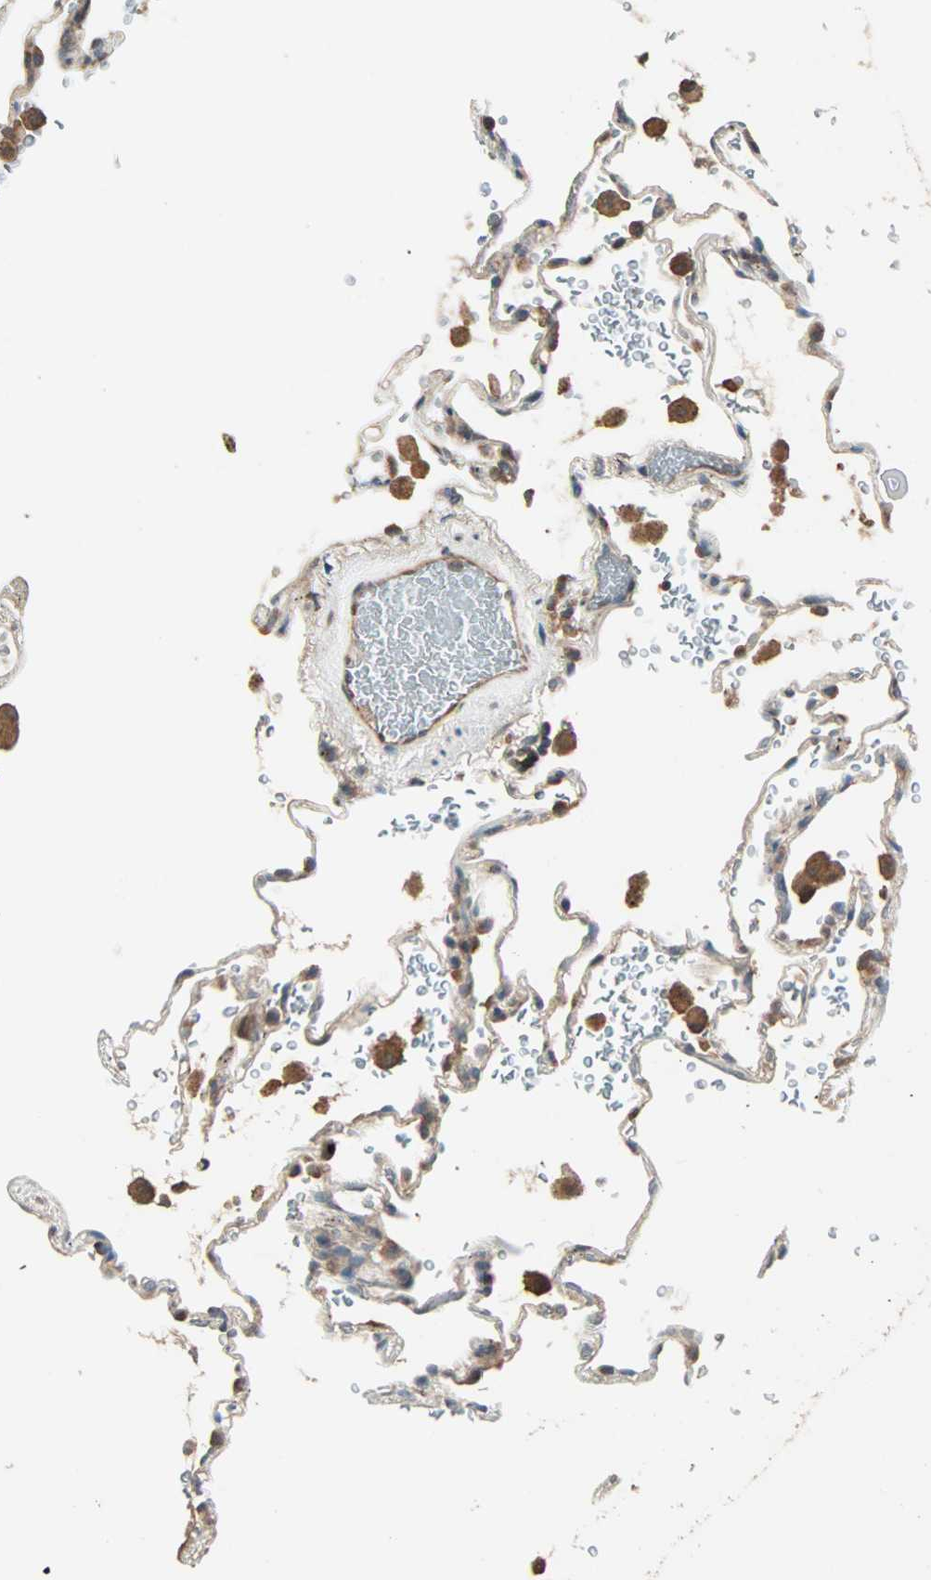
{"staining": {"intensity": "weak", "quantity": "25%-75%", "location": "cytoplasmic/membranous"}, "tissue": "lung", "cell_type": "Alveolar cells", "image_type": "normal", "snomed": [{"axis": "morphology", "description": "Normal tissue, NOS"}, {"axis": "morphology", "description": "Inflammation, NOS"}, {"axis": "topography", "description": "Lung"}], "caption": "High-magnification brightfield microscopy of normal lung stained with DAB (3,3'-diaminobenzidine) (brown) and counterstained with hematoxylin (blue). alveolar cells exhibit weak cytoplasmic/membranous staining is seen in about25%-75% of cells.", "gene": "MAP3K21", "patient": {"sex": "male", "age": 69}}